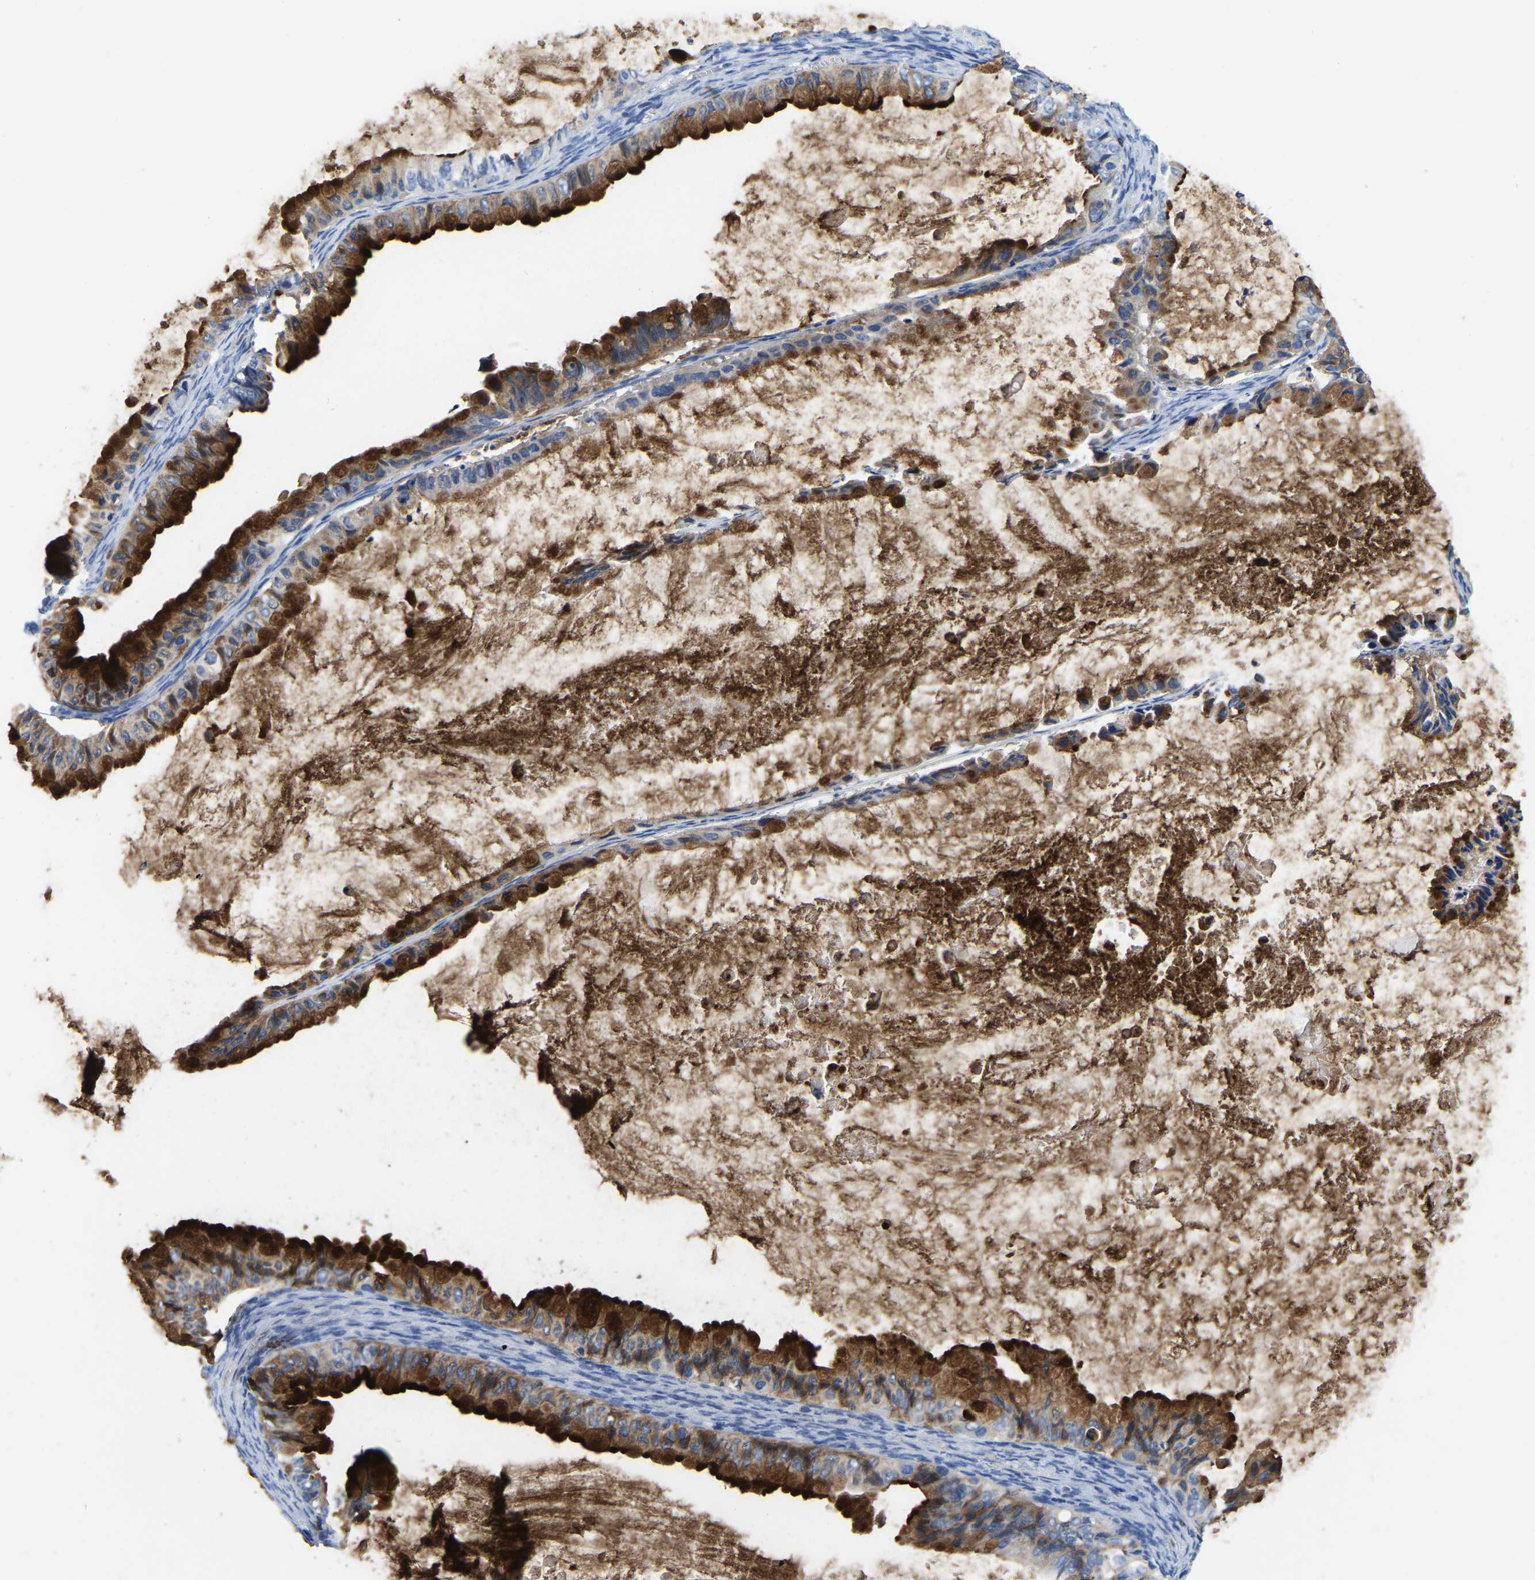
{"staining": {"intensity": "strong", "quantity": ">75%", "location": "cytoplasmic/membranous"}, "tissue": "ovarian cancer", "cell_type": "Tumor cells", "image_type": "cancer", "snomed": [{"axis": "morphology", "description": "Cystadenocarcinoma, mucinous, NOS"}, {"axis": "topography", "description": "Ovary"}], "caption": "A micrograph of ovarian cancer stained for a protein shows strong cytoplasmic/membranous brown staining in tumor cells.", "gene": "RAB27B", "patient": {"sex": "female", "age": 80}}